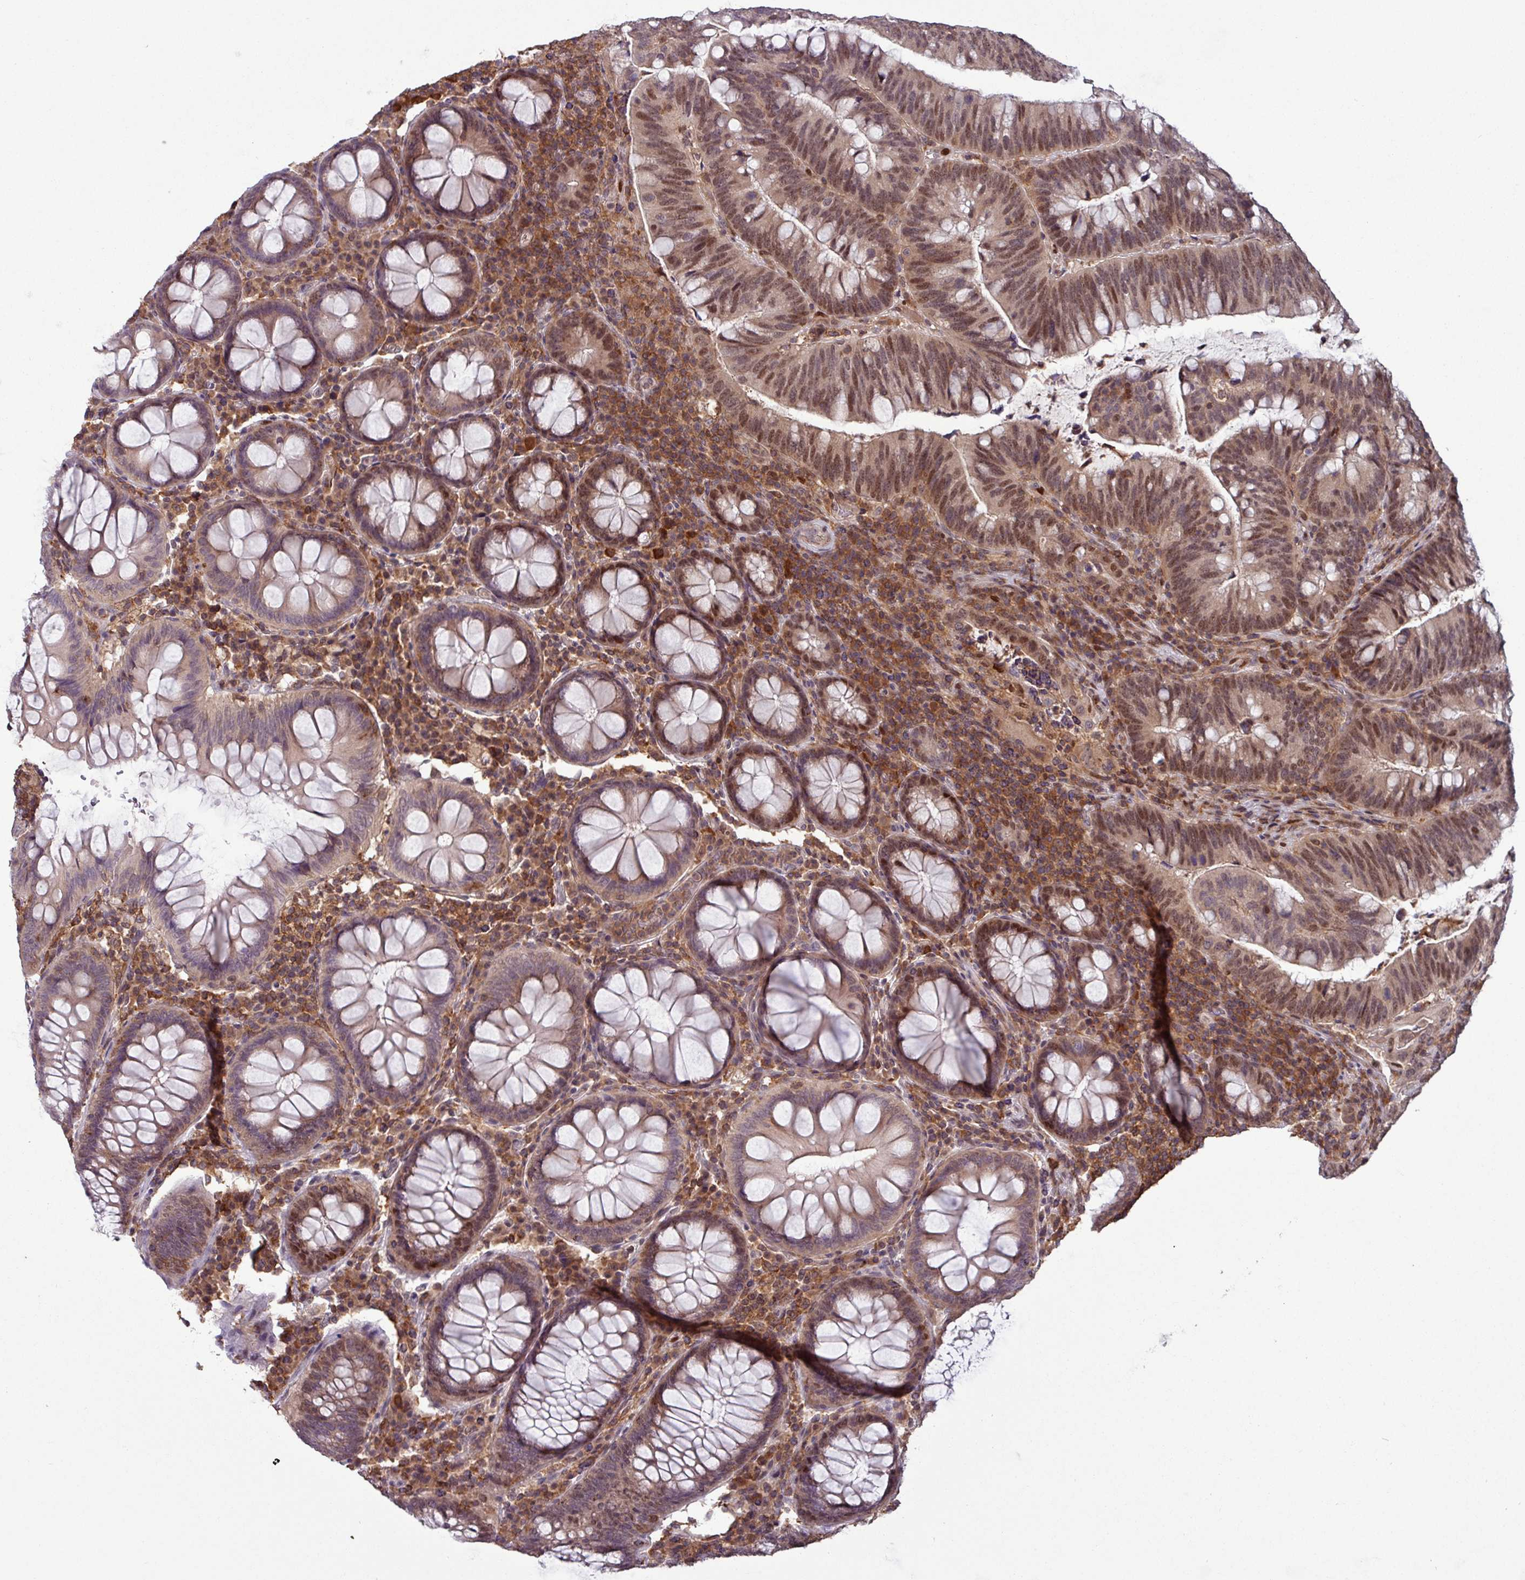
{"staining": {"intensity": "moderate", "quantity": ">75%", "location": "nuclear"}, "tissue": "colorectal cancer", "cell_type": "Tumor cells", "image_type": "cancer", "snomed": [{"axis": "morphology", "description": "Adenocarcinoma, NOS"}, {"axis": "topography", "description": "Colon"}], "caption": "Immunohistochemistry (IHC) staining of colorectal adenocarcinoma, which demonstrates medium levels of moderate nuclear staining in about >75% of tumor cells indicating moderate nuclear protein staining. The staining was performed using DAB (brown) for protein detection and nuclei were counterstained in hematoxylin (blue).", "gene": "PRRX1", "patient": {"sex": "female", "age": 66}}